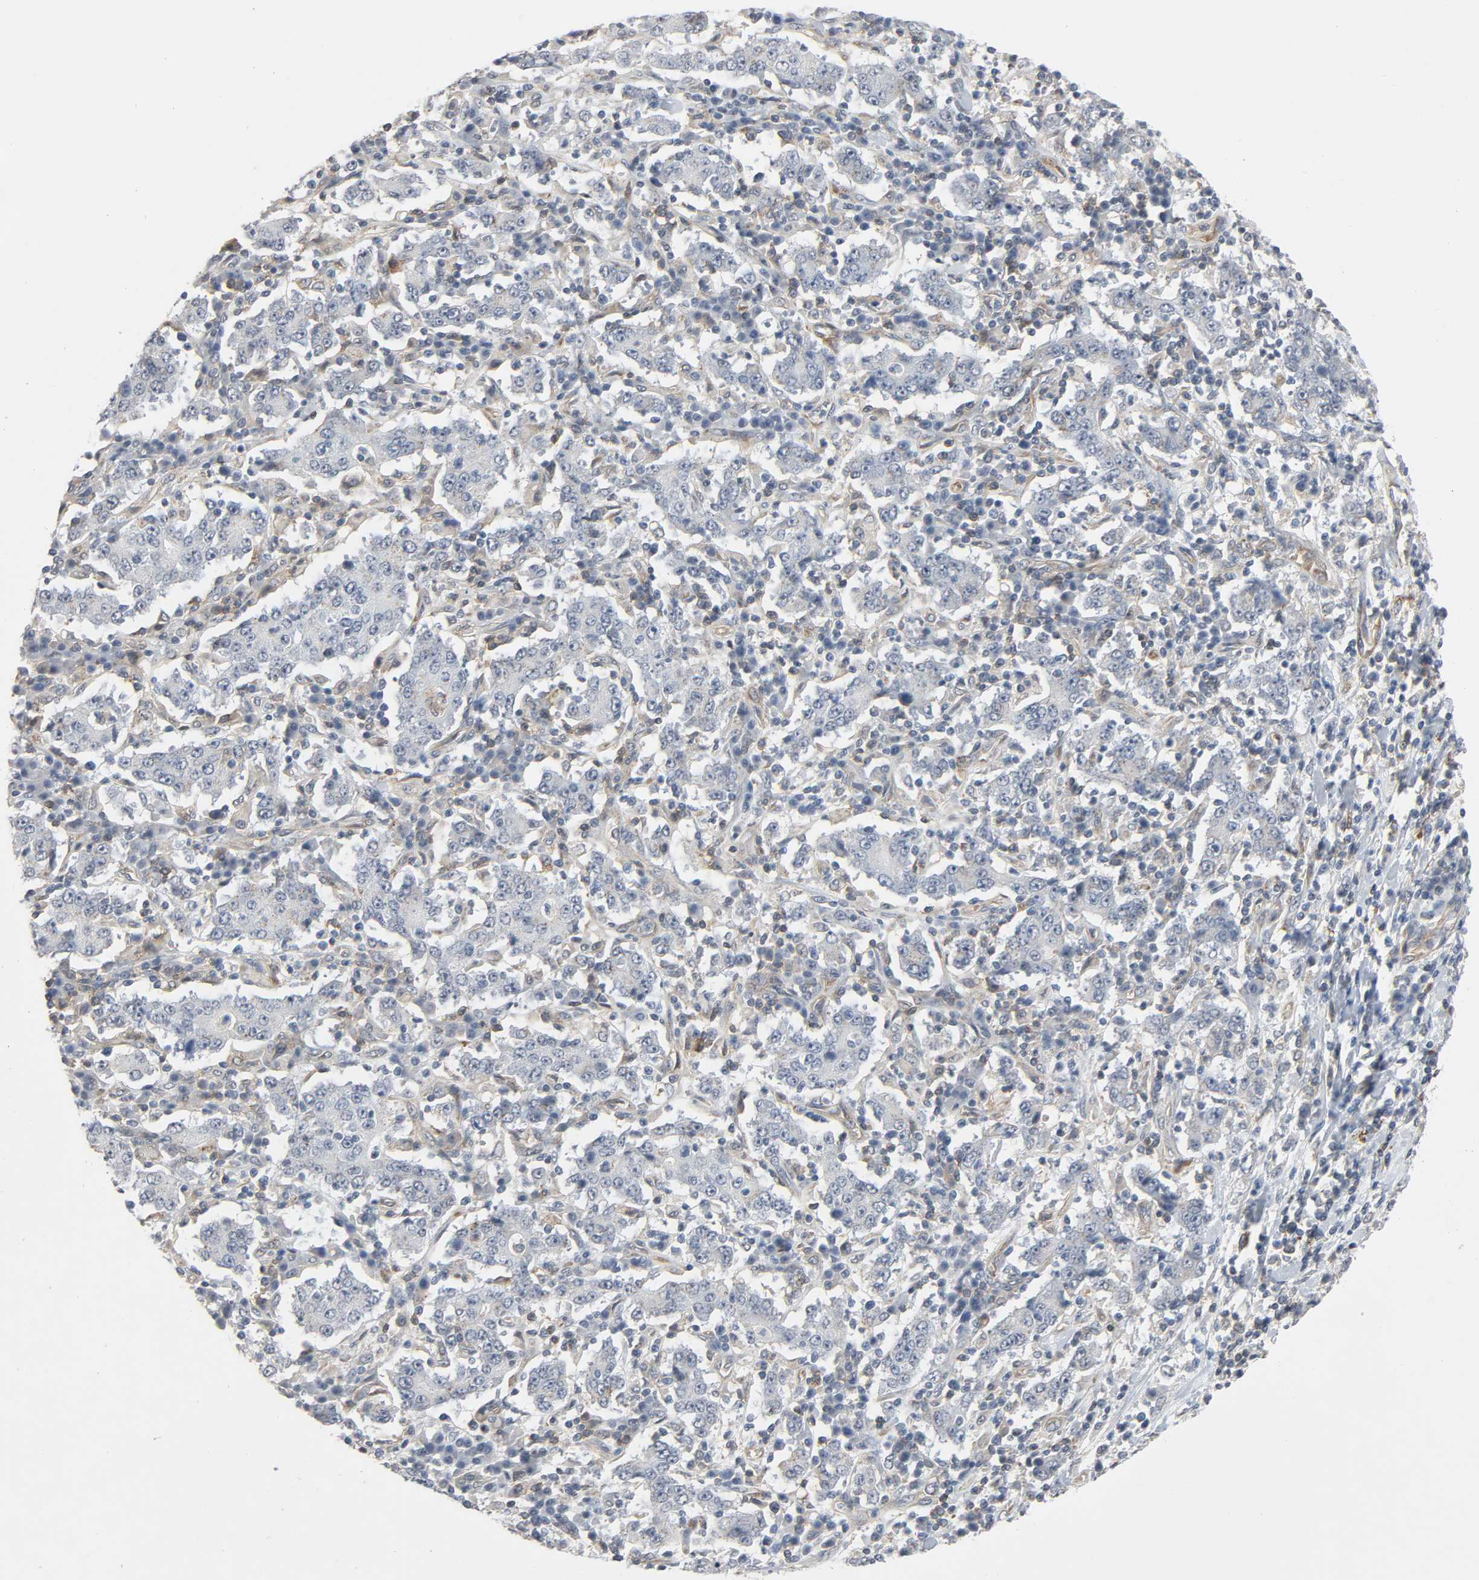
{"staining": {"intensity": "weak", "quantity": "<25%", "location": "cytoplasmic/membranous"}, "tissue": "stomach cancer", "cell_type": "Tumor cells", "image_type": "cancer", "snomed": [{"axis": "morphology", "description": "Normal tissue, NOS"}, {"axis": "morphology", "description": "Adenocarcinoma, NOS"}, {"axis": "topography", "description": "Stomach, upper"}, {"axis": "topography", "description": "Stomach"}], "caption": "This is an immunohistochemistry photomicrograph of stomach adenocarcinoma. There is no expression in tumor cells.", "gene": "CD4", "patient": {"sex": "male", "age": 59}}